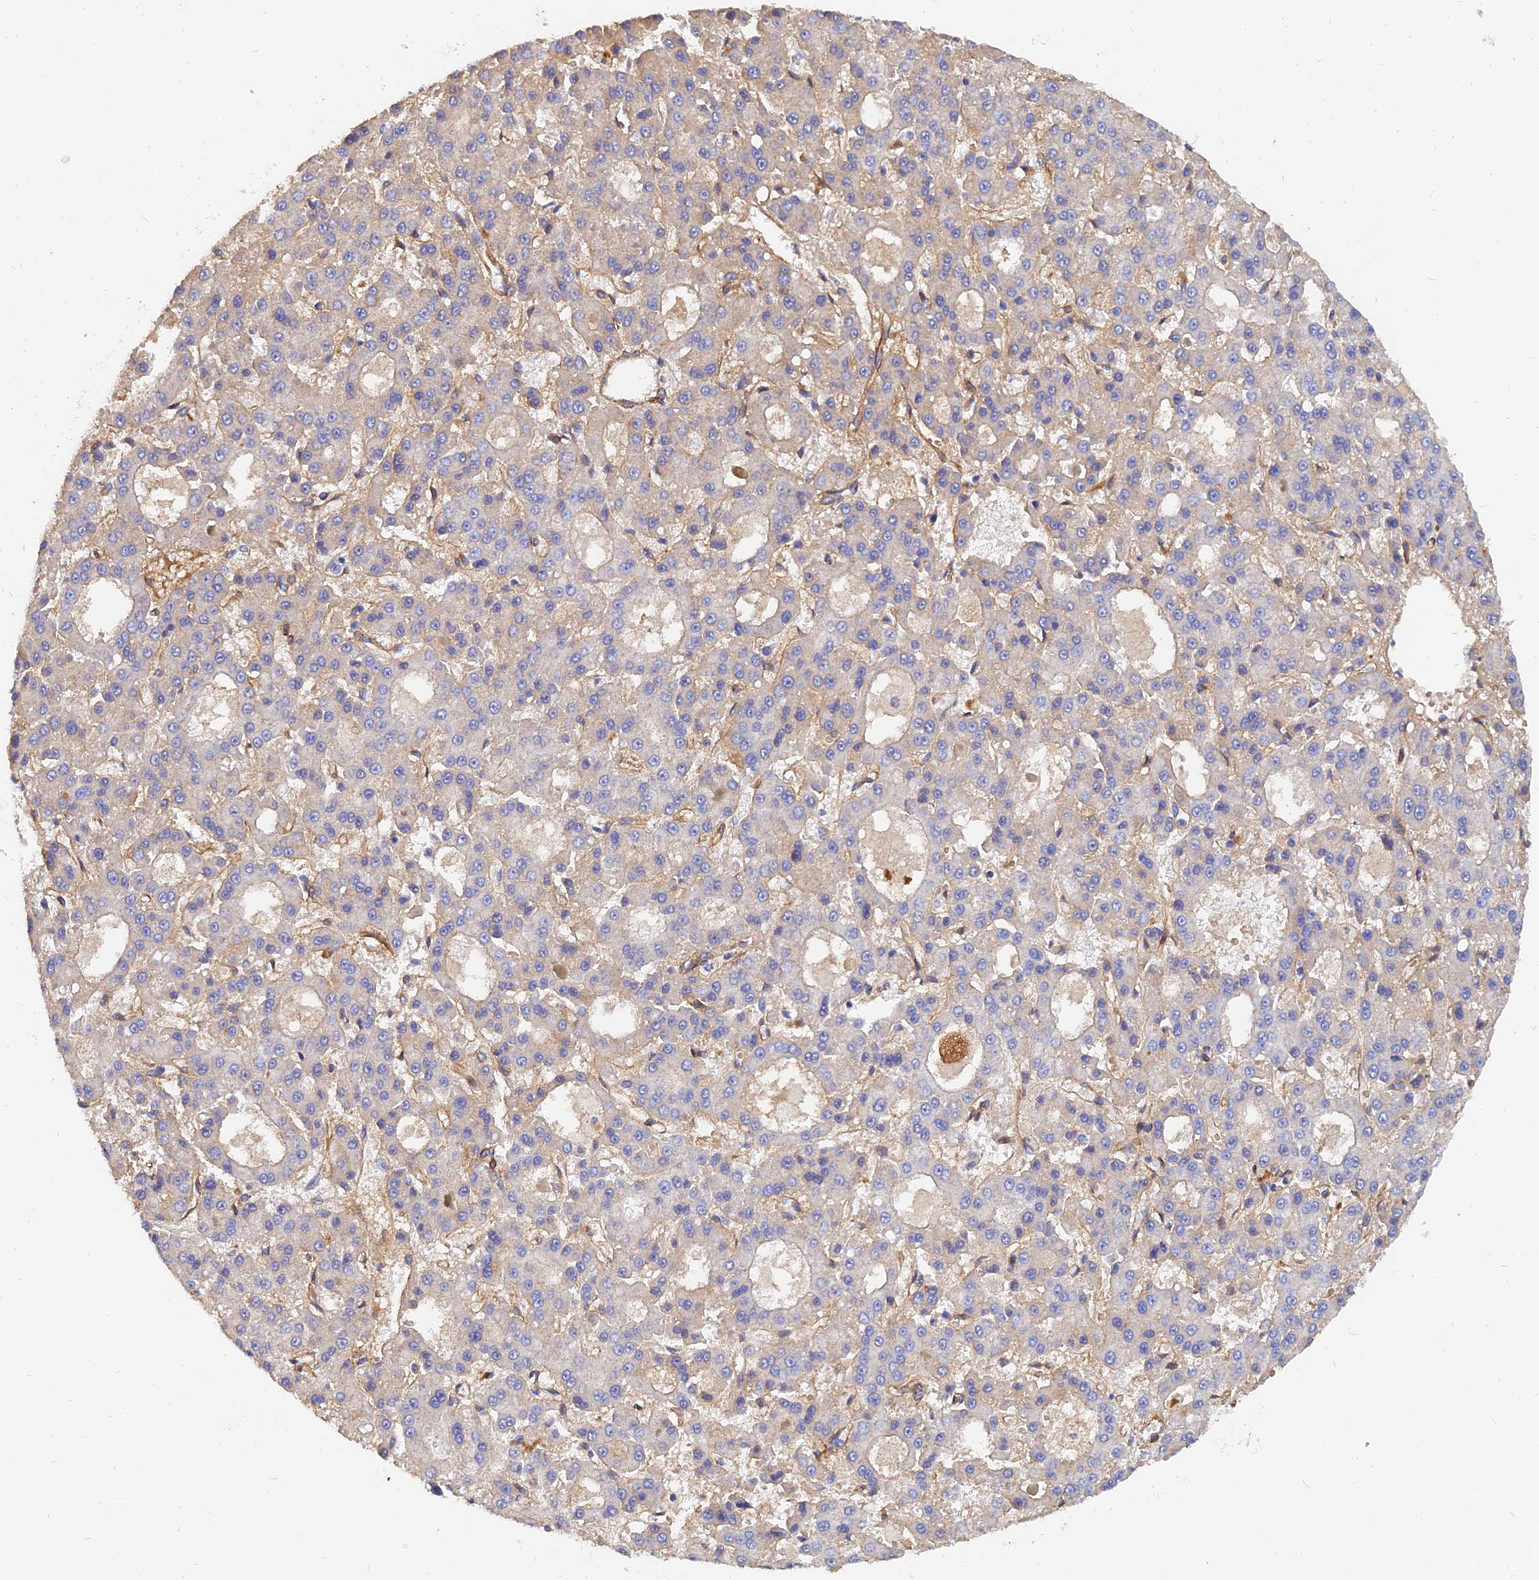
{"staining": {"intensity": "negative", "quantity": "none", "location": "none"}, "tissue": "liver cancer", "cell_type": "Tumor cells", "image_type": "cancer", "snomed": [{"axis": "morphology", "description": "Carcinoma, Hepatocellular, NOS"}, {"axis": "topography", "description": "Liver"}], "caption": "Liver hepatocellular carcinoma was stained to show a protein in brown. There is no significant expression in tumor cells.", "gene": "MRPL35", "patient": {"sex": "male", "age": 70}}